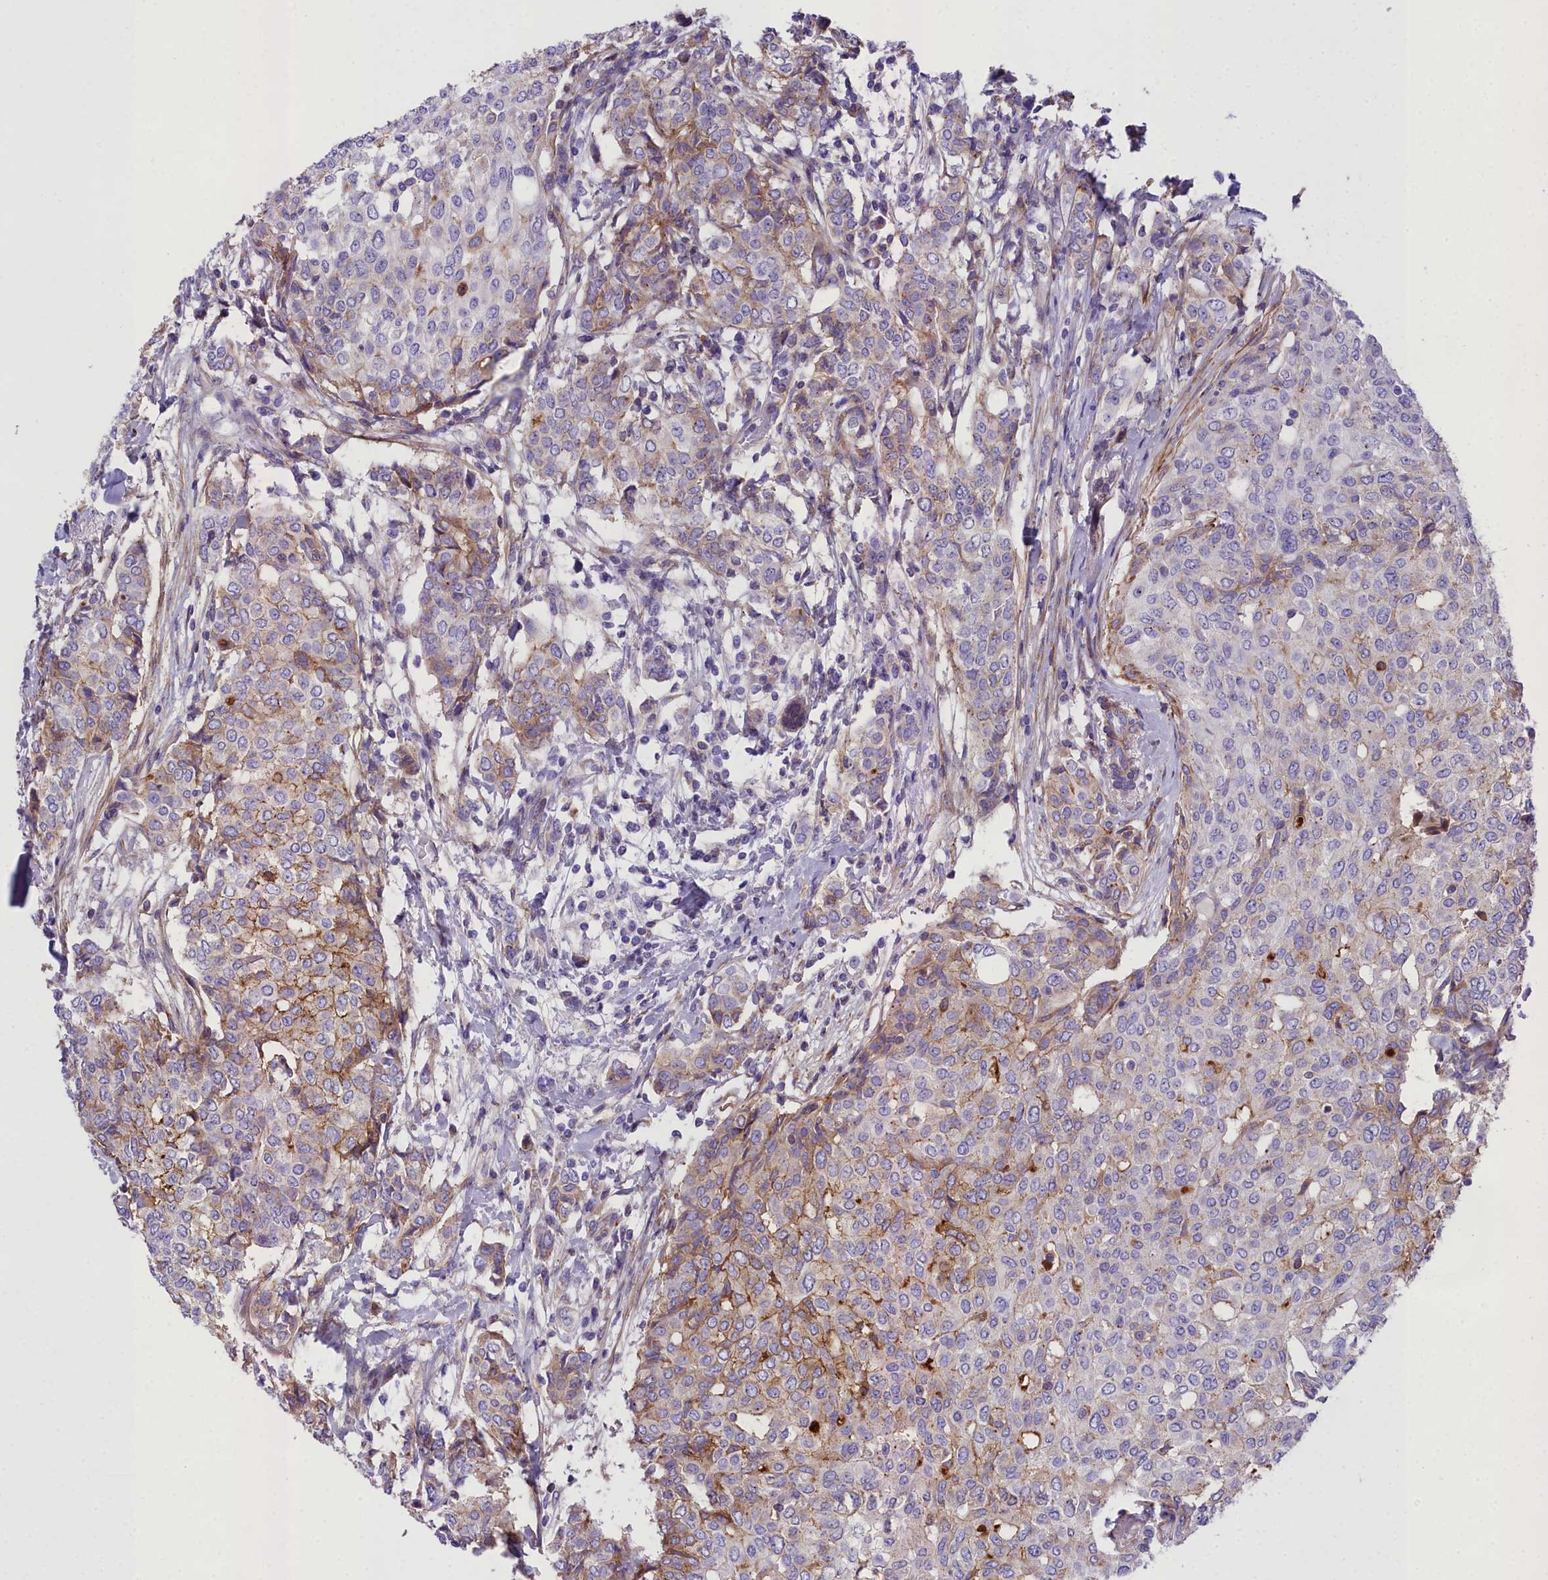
{"staining": {"intensity": "weak", "quantity": "<25%", "location": "cytoplasmic/membranous"}, "tissue": "breast cancer", "cell_type": "Tumor cells", "image_type": "cancer", "snomed": [{"axis": "morphology", "description": "Lobular carcinoma"}, {"axis": "topography", "description": "Breast"}], "caption": "DAB immunohistochemical staining of lobular carcinoma (breast) reveals no significant staining in tumor cells.", "gene": "GFRA1", "patient": {"sex": "female", "age": 51}}